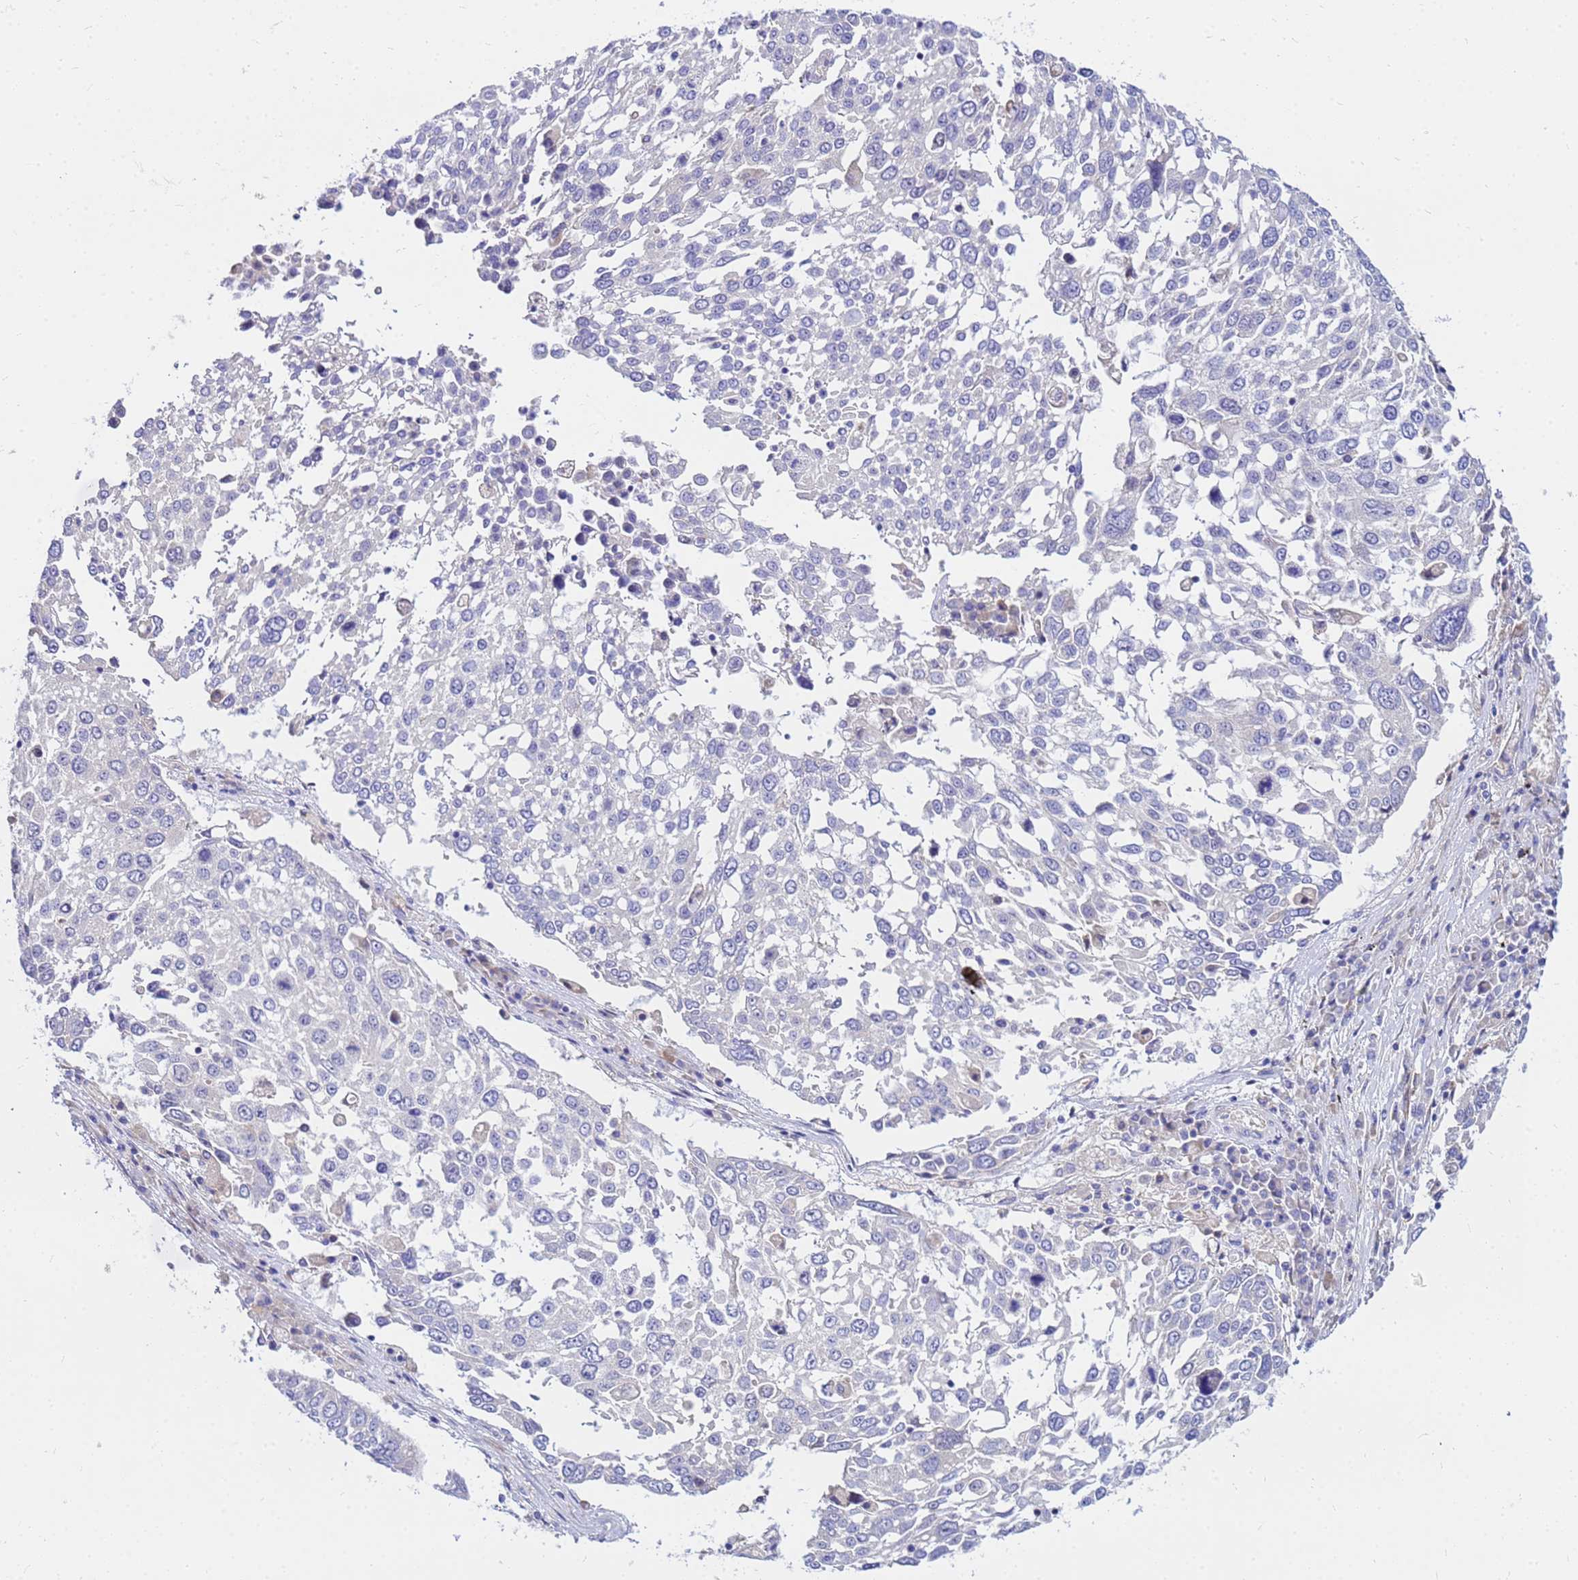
{"staining": {"intensity": "negative", "quantity": "none", "location": "none"}, "tissue": "lung cancer", "cell_type": "Tumor cells", "image_type": "cancer", "snomed": [{"axis": "morphology", "description": "Squamous cell carcinoma, NOS"}, {"axis": "topography", "description": "Lung"}], "caption": "DAB (3,3'-diaminobenzidine) immunohistochemical staining of human squamous cell carcinoma (lung) shows no significant expression in tumor cells.", "gene": "HERC5", "patient": {"sex": "male", "age": 65}}